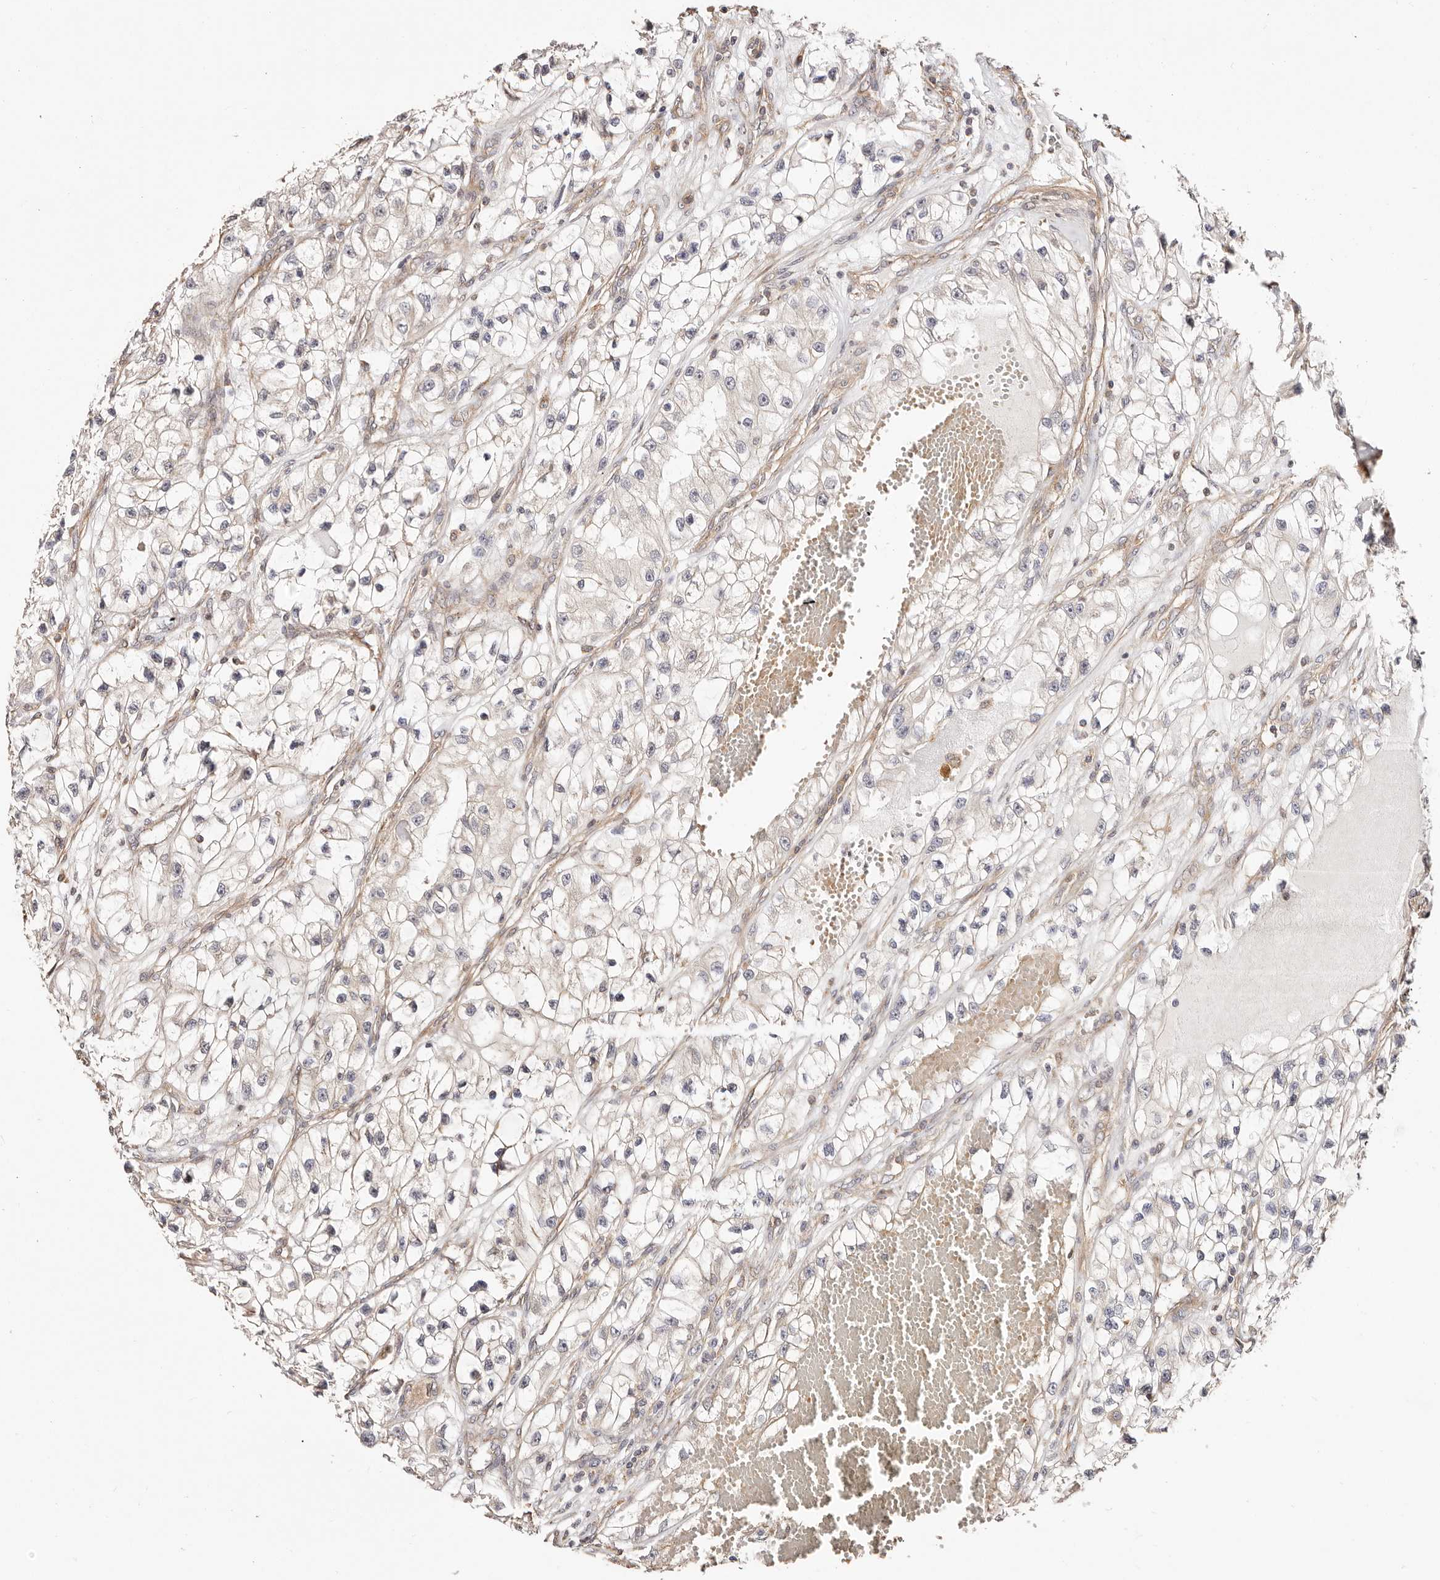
{"staining": {"intensity": "negative", "quantity": "none", "location": "none"}, "tissue": "renal cancer", "cell_type": "Tumor cells", "image_type": "cancer", "snomed": [{"axis": "morphology", "description": "Adenocarcinoma, NOS"}, {"axis": "topography", "description": "Kidney"}], "caption": "A high-resolution image shows immunohistochemistry (IHC) staining of renal adenocarcinoma, which reveals no significant positivity in tumor cells.", "gene": "MAPK1", "patient": {"sex": "female", "age": 57}}